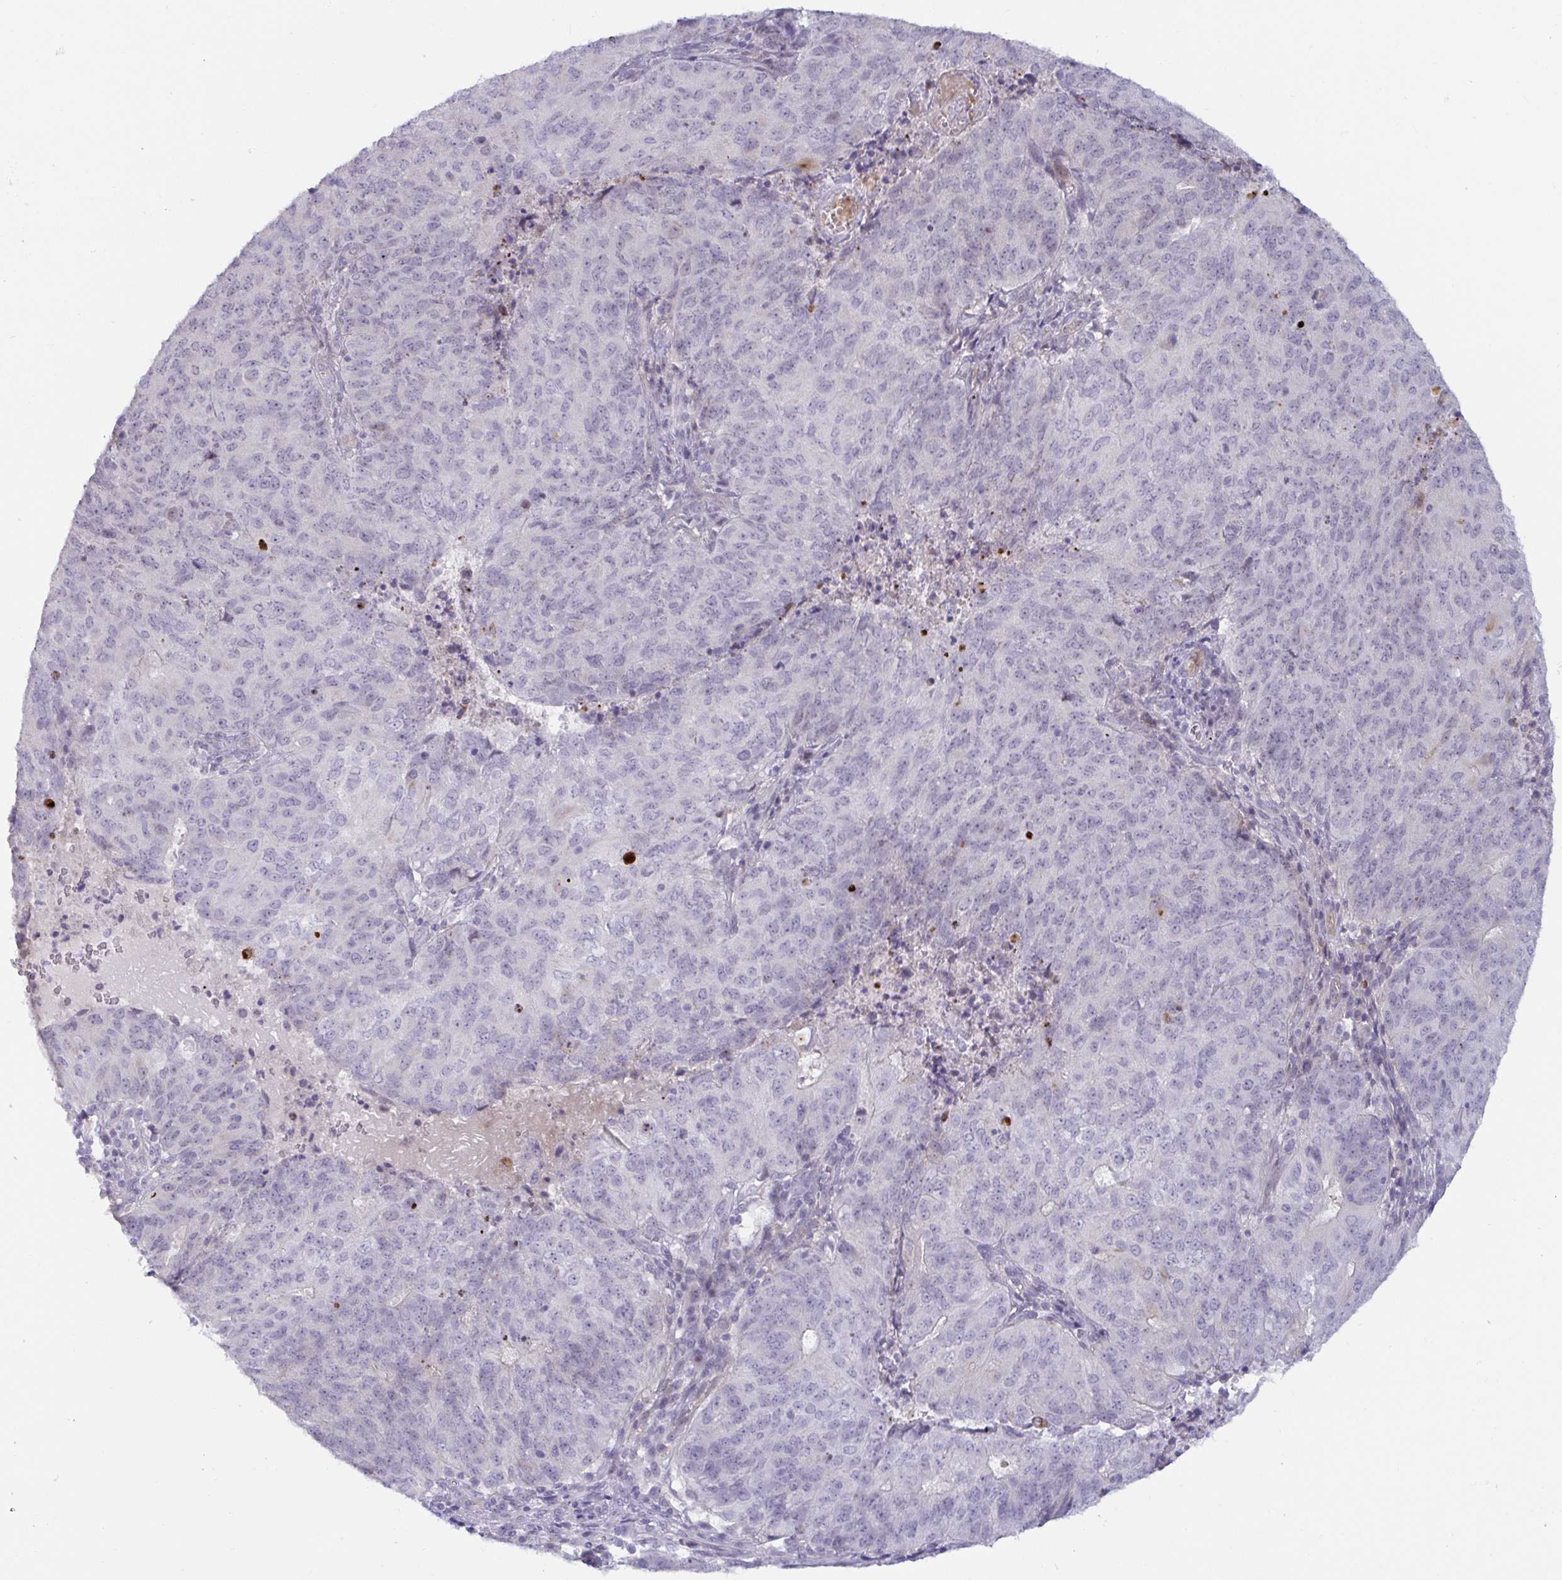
{"staining": {"intensity": "moderate", "quantity": "<25%", "location": "cytoplasmic/membranous"}, "tissue": "endometrial cancer", "cell_type": "Tumor cells", "image_type": "cancer", "snomed": [{"axis": "morphology", "description": "Adenocarcinoma, NOS"}, {"axis": "topography", "description": "Endometrium"}], "caption": "Approximately <25% of tumor cells in human endometrial cancer (adenocarcinoma) reveal moderate cytoplasmic/membranous protein expression as visualized by brown immunohistochemical staining.", "gene": "GSTM1", "patient": {"sex": "female", "age": 82}}